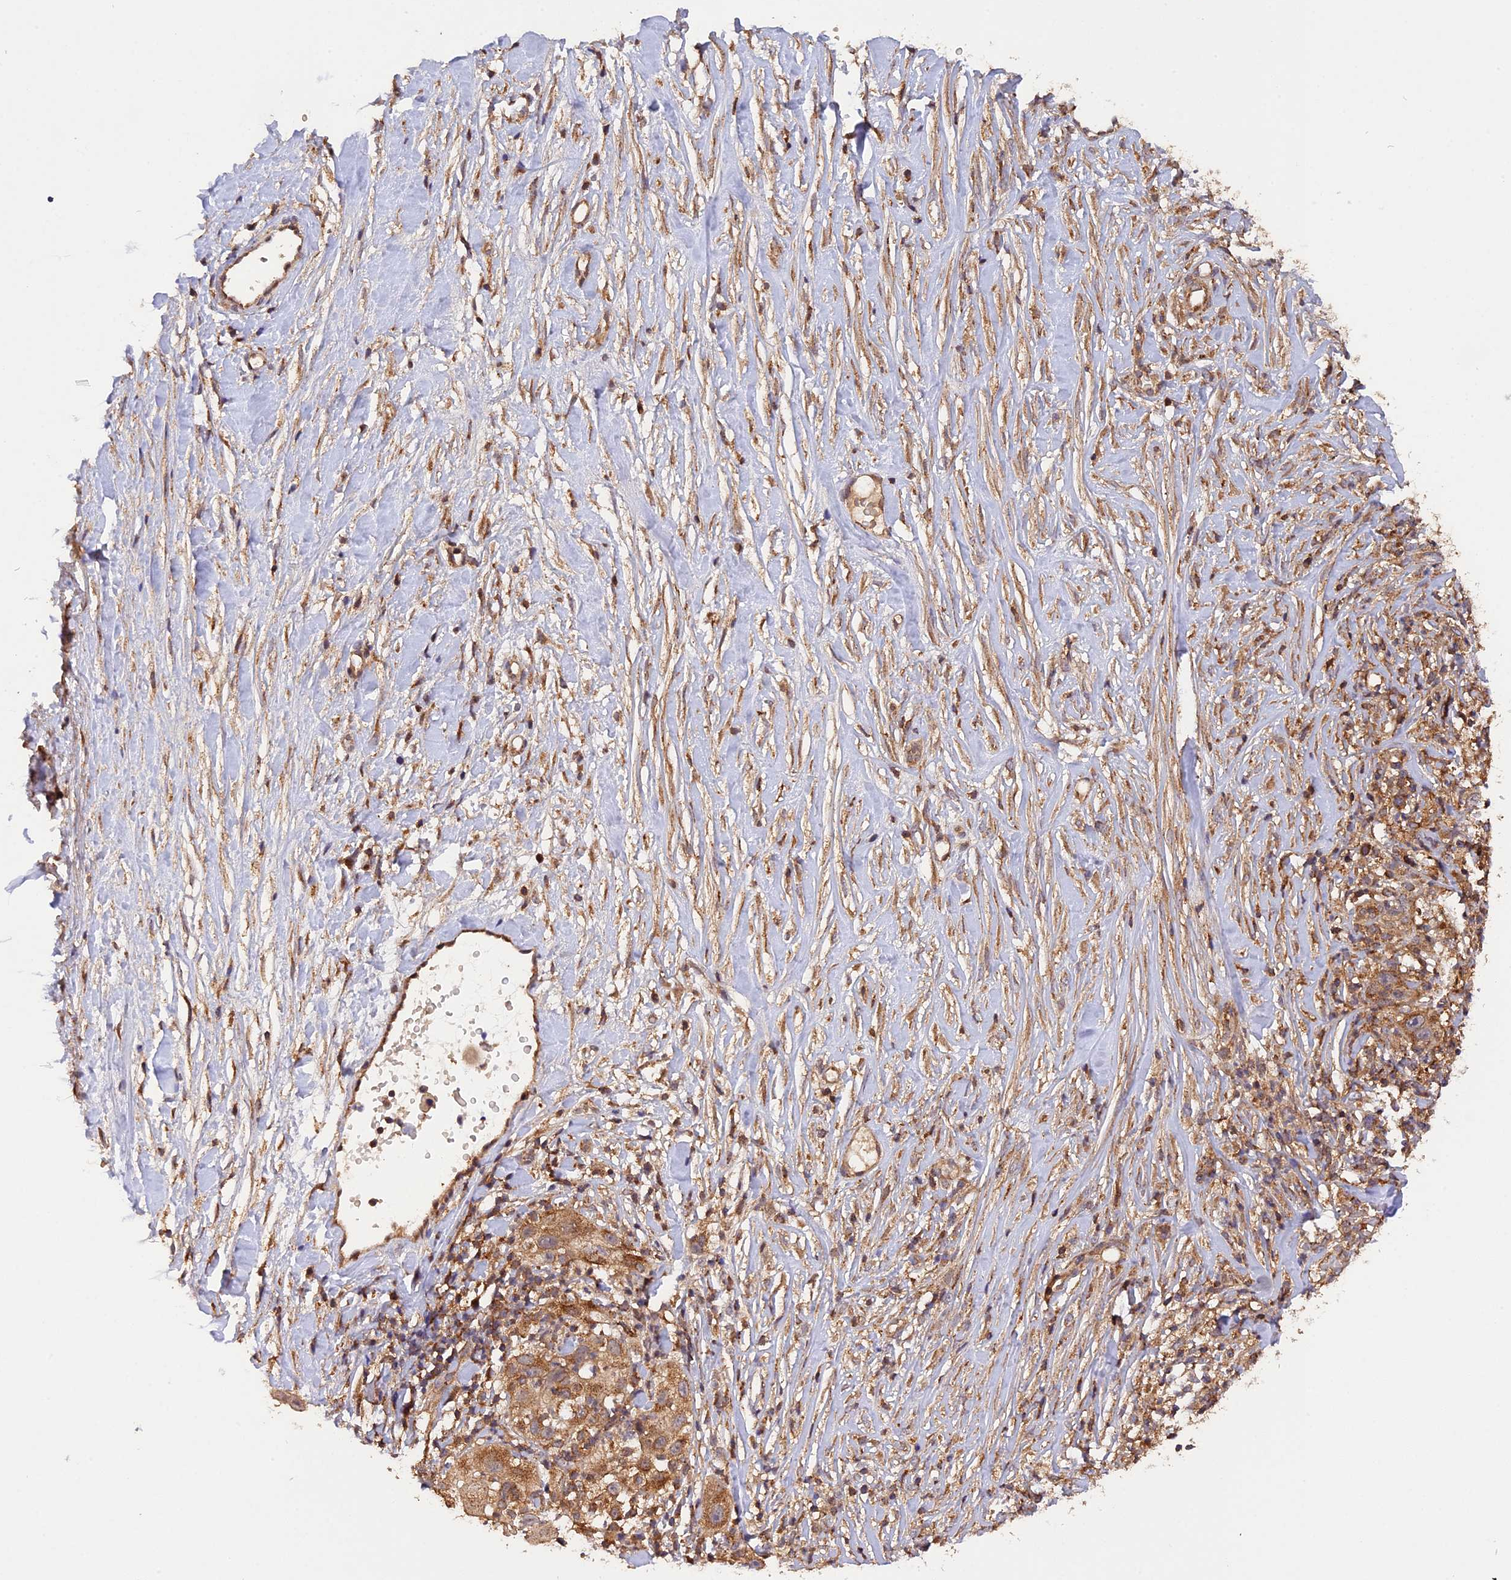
{"staining": {"intensity": "moderate", "quantity": ">75%", "location": "cytoplasmic/membranous"}, "tissue": "skin cancer", "cell_type": "Tumor cells", "image_type": "cancer", "snomed": [{"axis": "morphology", "description": "Squamous cell carcinoma, NOS"}, {"axis": "topography", "description": "Skin"}], "caption": "Protein expression analysis of human skin cancer (squamous cell carcinoma) reveals moderate cytoplasmic/membranous positivity in about >75% of tumor cells.", "gene": "PEX3", "patient": {"sex": "female", "age": 44}}